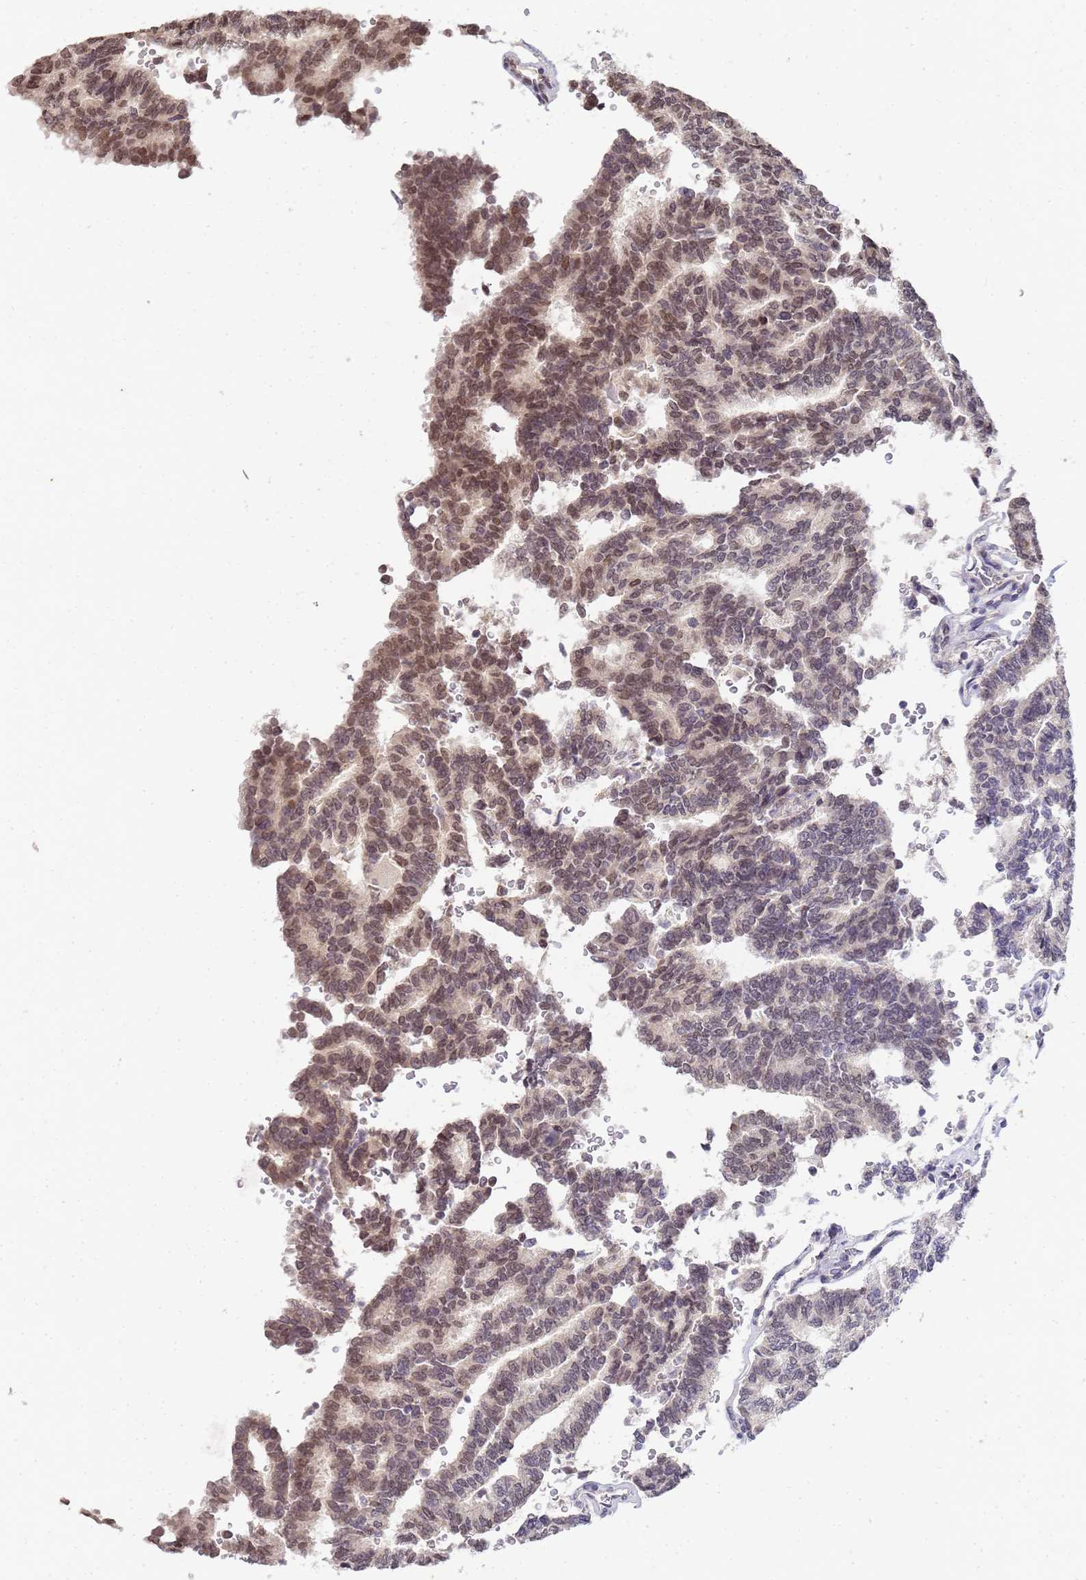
{"staining": {"intensity": "moderate", "quantity": "25%-75%", "location": "nuclear"}, "tissue": "thyroid cancer", "cell_type": "Tumor cells", "image_type": "cancer", "snomed": [{"axis": "morphology", "description": "Papillary adenocarcinoma, NOS"}, {"axis": "topography", "description": "Thyroid gland"}], "caption": "A medium amount of moderate nuclear staining is seen in about 25%-75% of tumor cells in thyroid cancer (papillary adenocarcinoma) tissue.", "gene": "MYL7", "patient": {"sex": "female", "age": 35}}